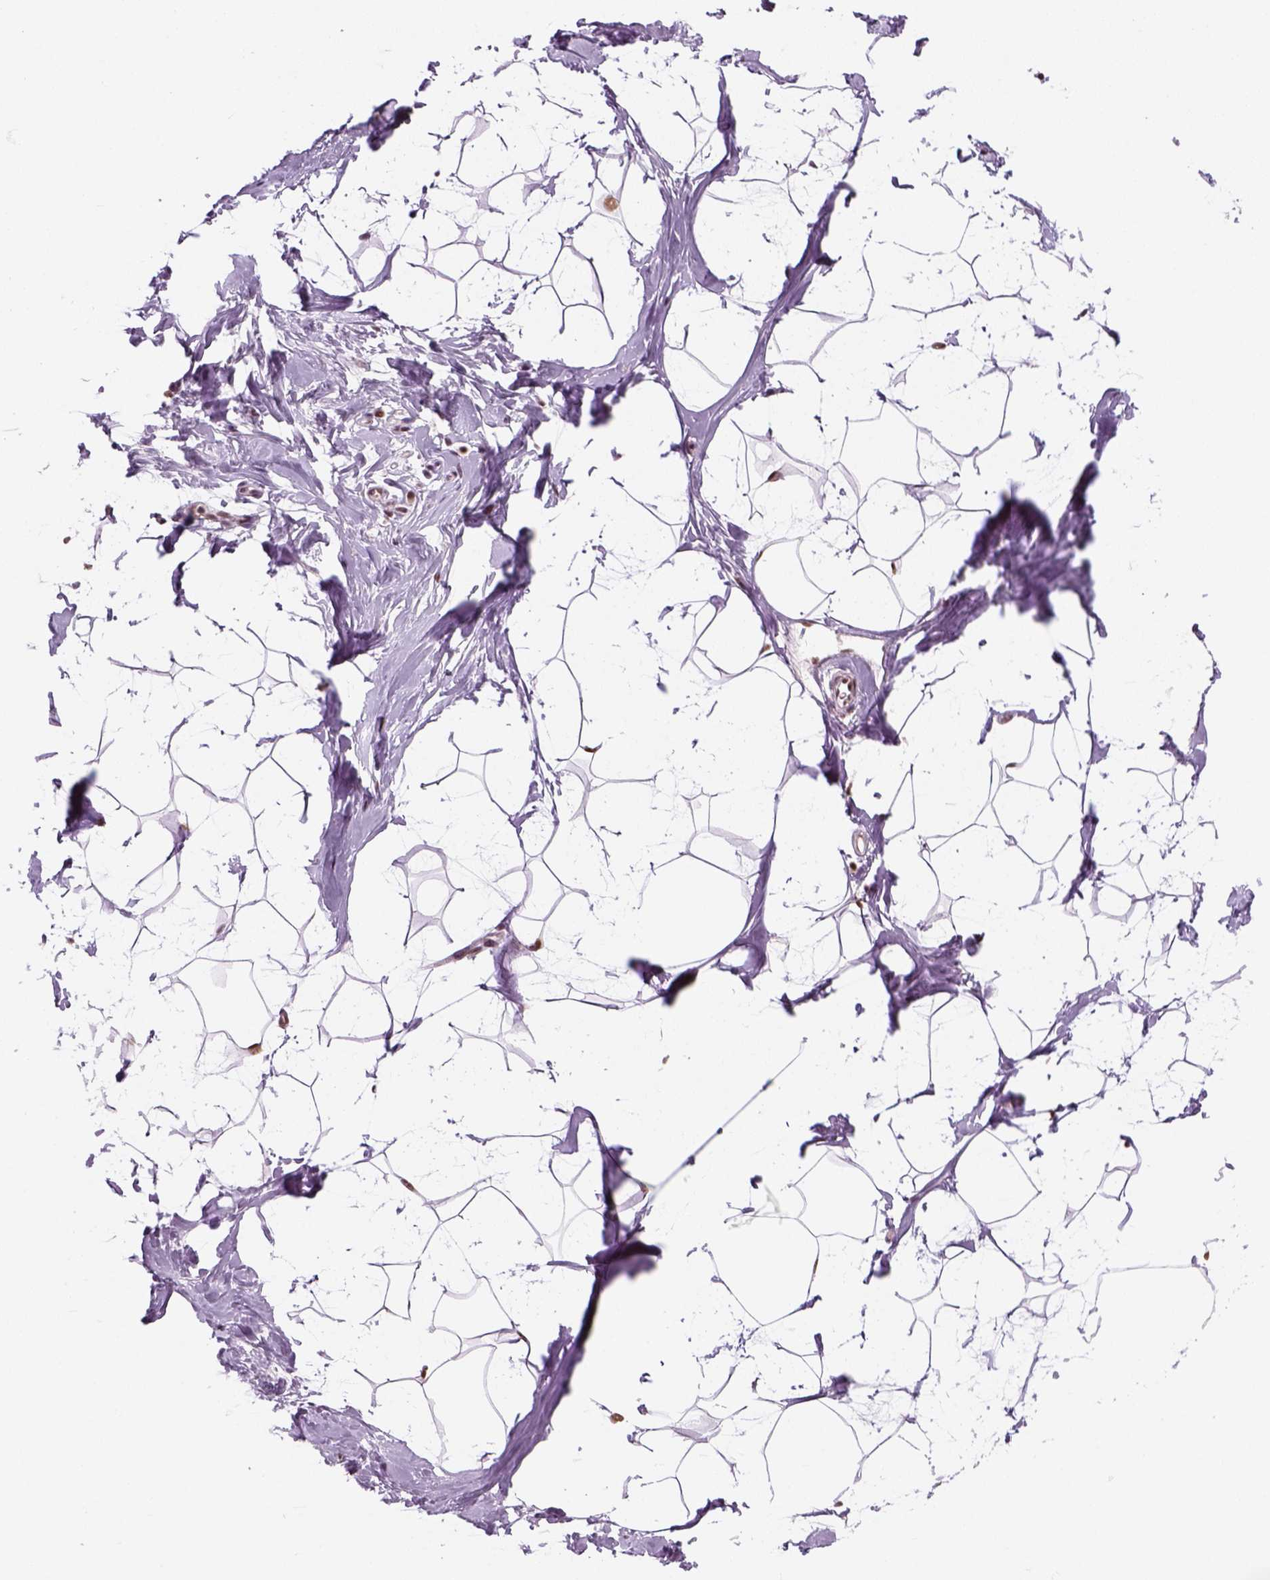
{"staining": {"intensity": "weak", "quantity": ">75%", "location": "nuclear"}, "tissue": "breast", "cell_type": "Adipocytes", "image_type": "normal", "snomed": [{"axis": "morphology", "description": "Normal tissue, NOS"}, {"axis": "topography", "description": "Breast"}], "caption": "IHC histopathology image of unremarkable breast: breast stained using immunohistochemistry (IHC) displays low levels of weak protein expression localized specifically in the nuclear of adipocytes, appearing as a nuclear brown color.", "gene": "GTF2F1", "patient": {"sex": "female", "age": 32}}